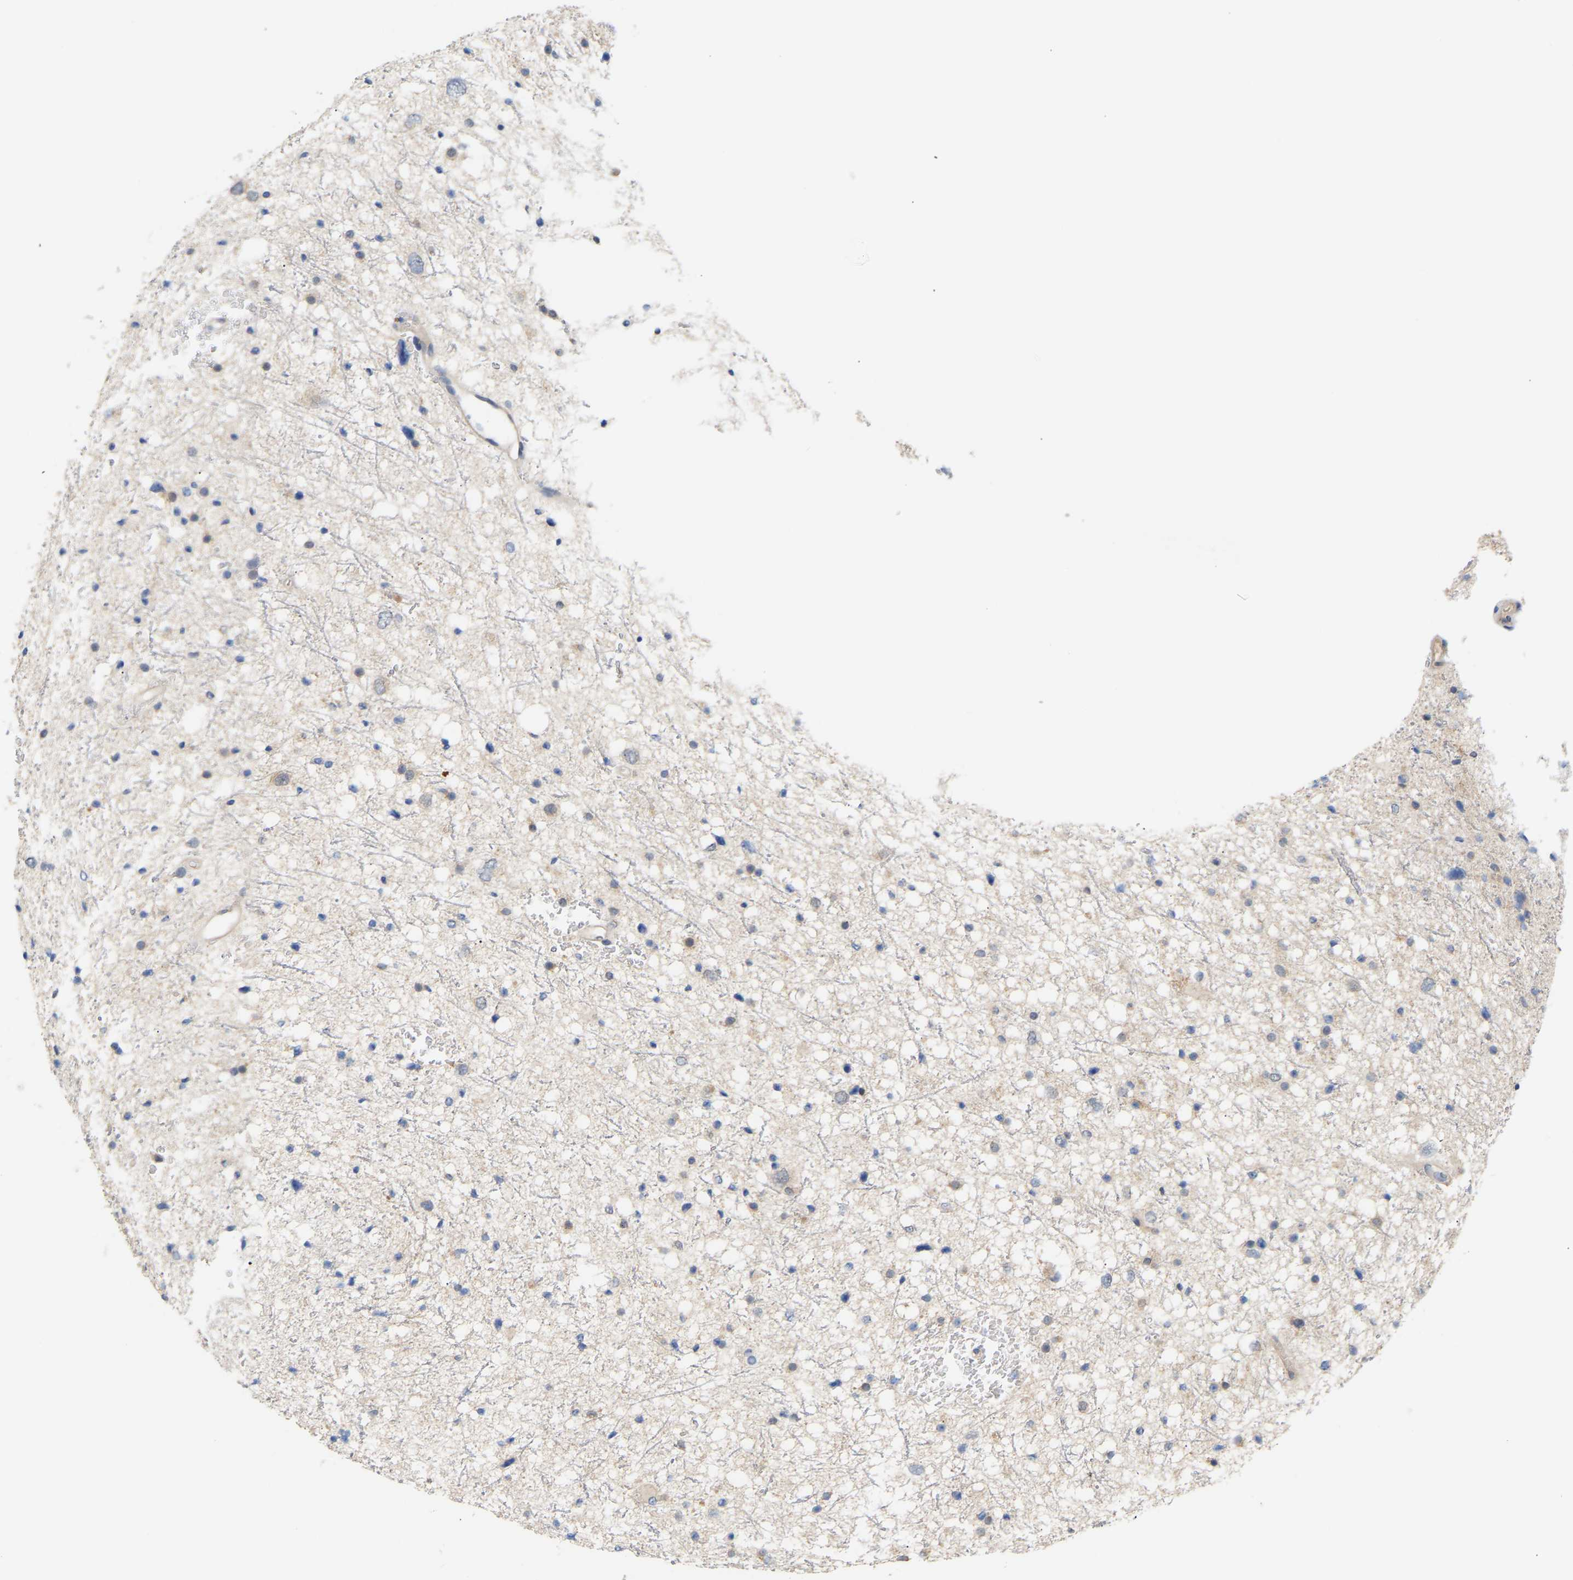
{"staining": {"intensity": "negative", "quantity": "none", "location": "none"}, "tissue": "glioma", "cell_type": "Tumor cells", "image_type": "cancer", "snomed": [{"axis": "morphology", "description": "Glioma, malignant, Low grade"}, {"axis": "topography", "description": "Brain"}], "caption": "Immunohistochemistry (IHC) photomicrograph of malignant glioma (low-grade) stained for a protein (brown), which displays no expression in tumor cells.", "gene": "TPMT", "patient": {"sex": "female", "age": 37}}